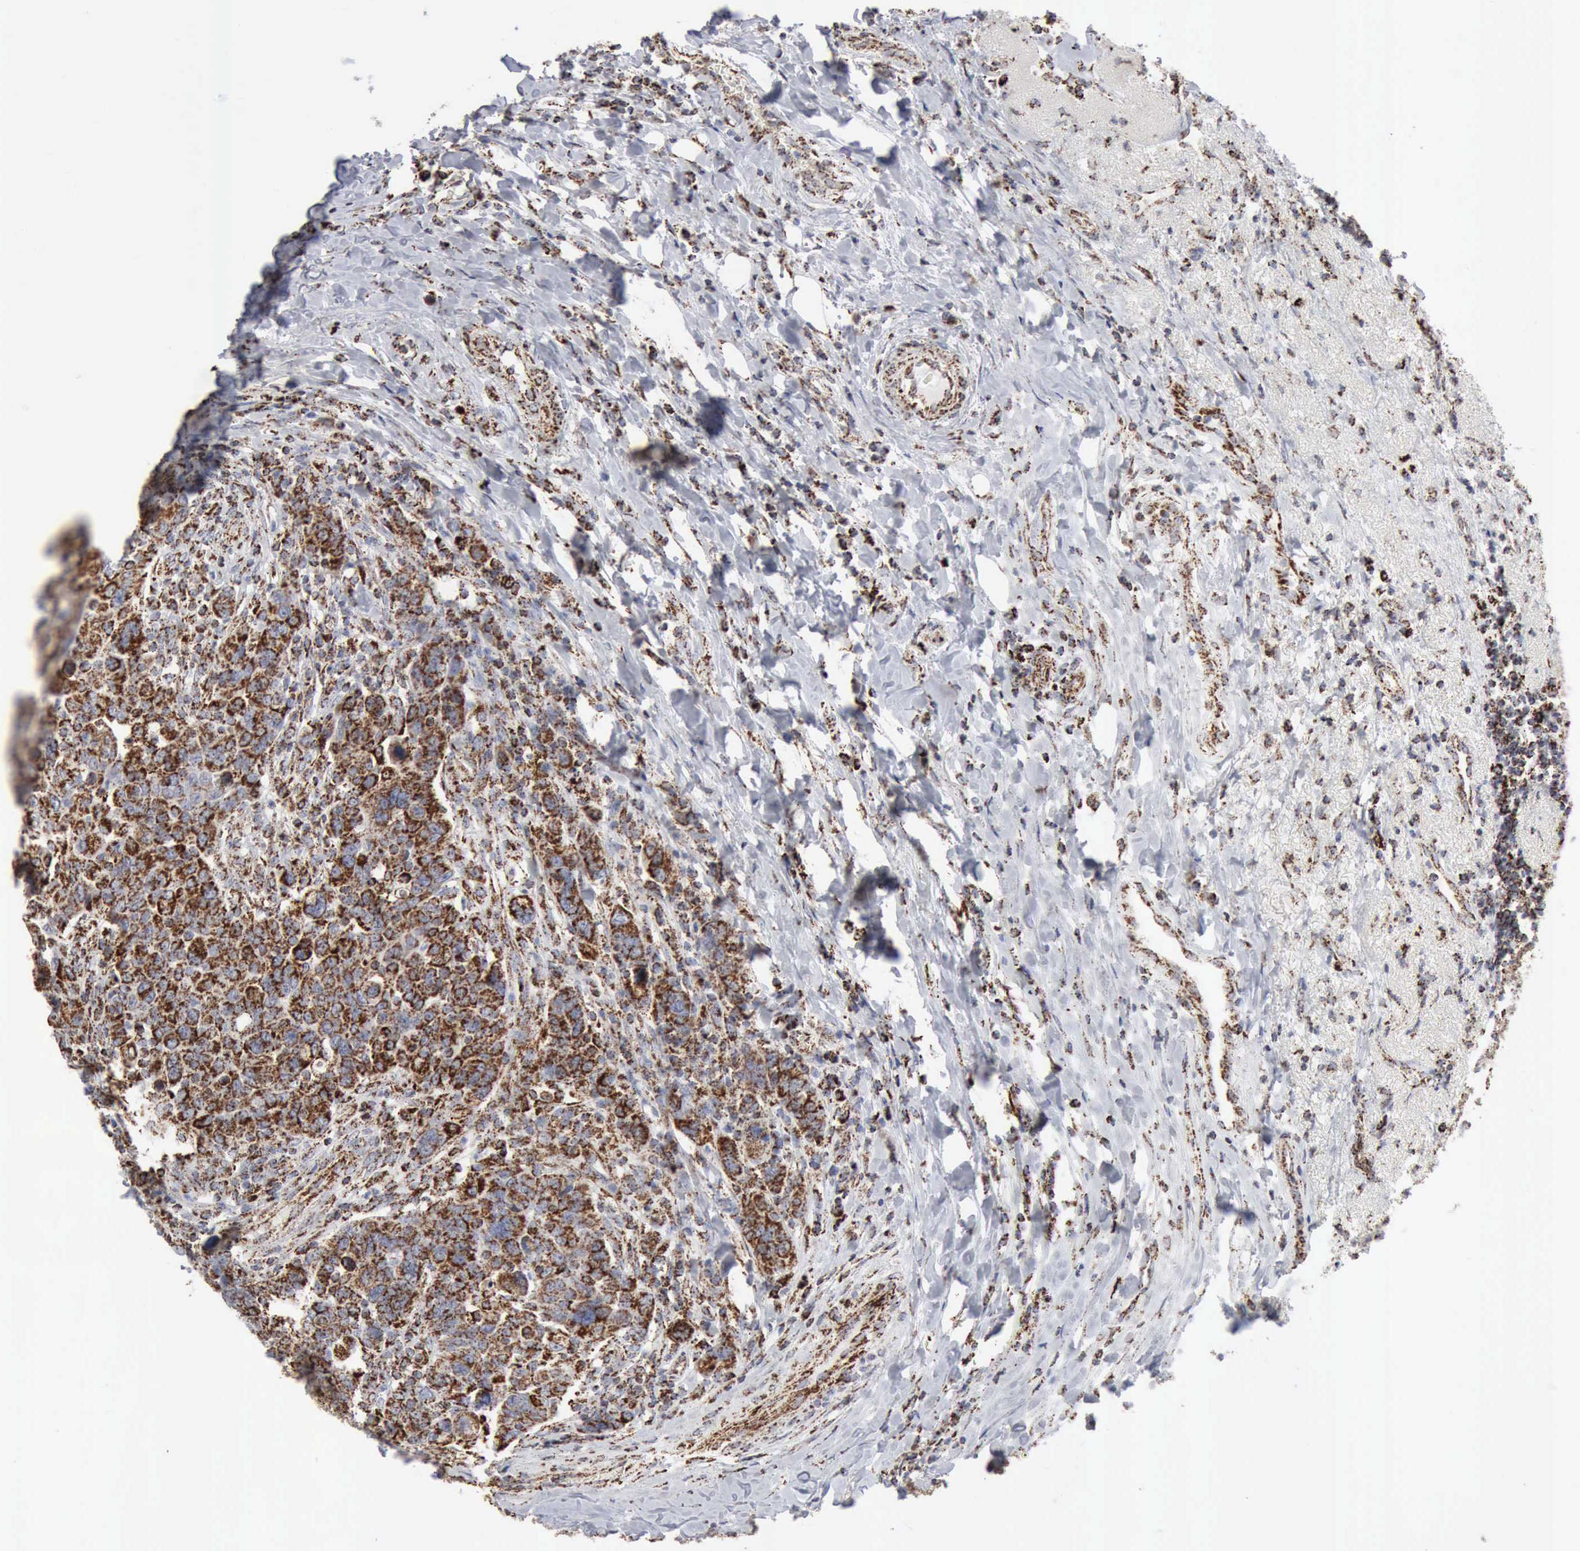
{"staining": {"intensity": "strong", "quantity": ">75%", "location": "cytoplasmic/membranous"}, "tissue": "breast cancer", "cell_type": "Tumor cells", "image_type": "cancer", "snomed": [{"axis": "morphology", "description": "Duct carcinoma"}, {"axis": "topography", "description": "Breast"}], "caption": "The micrograph shows immunohistochemical staining of breast invasive ductal carcinoma. There is strong cytoplasmic/membranous positivity is appreciated in about >75% of tumor cells. (Stains: DAB (3,3'-diaminobenzidine) in brown, nuclei in blue, Microscopy: brightfield microscopy at high magnification).", "gene": "ACO2", "patient": {"sex": "female", "age": 37}}